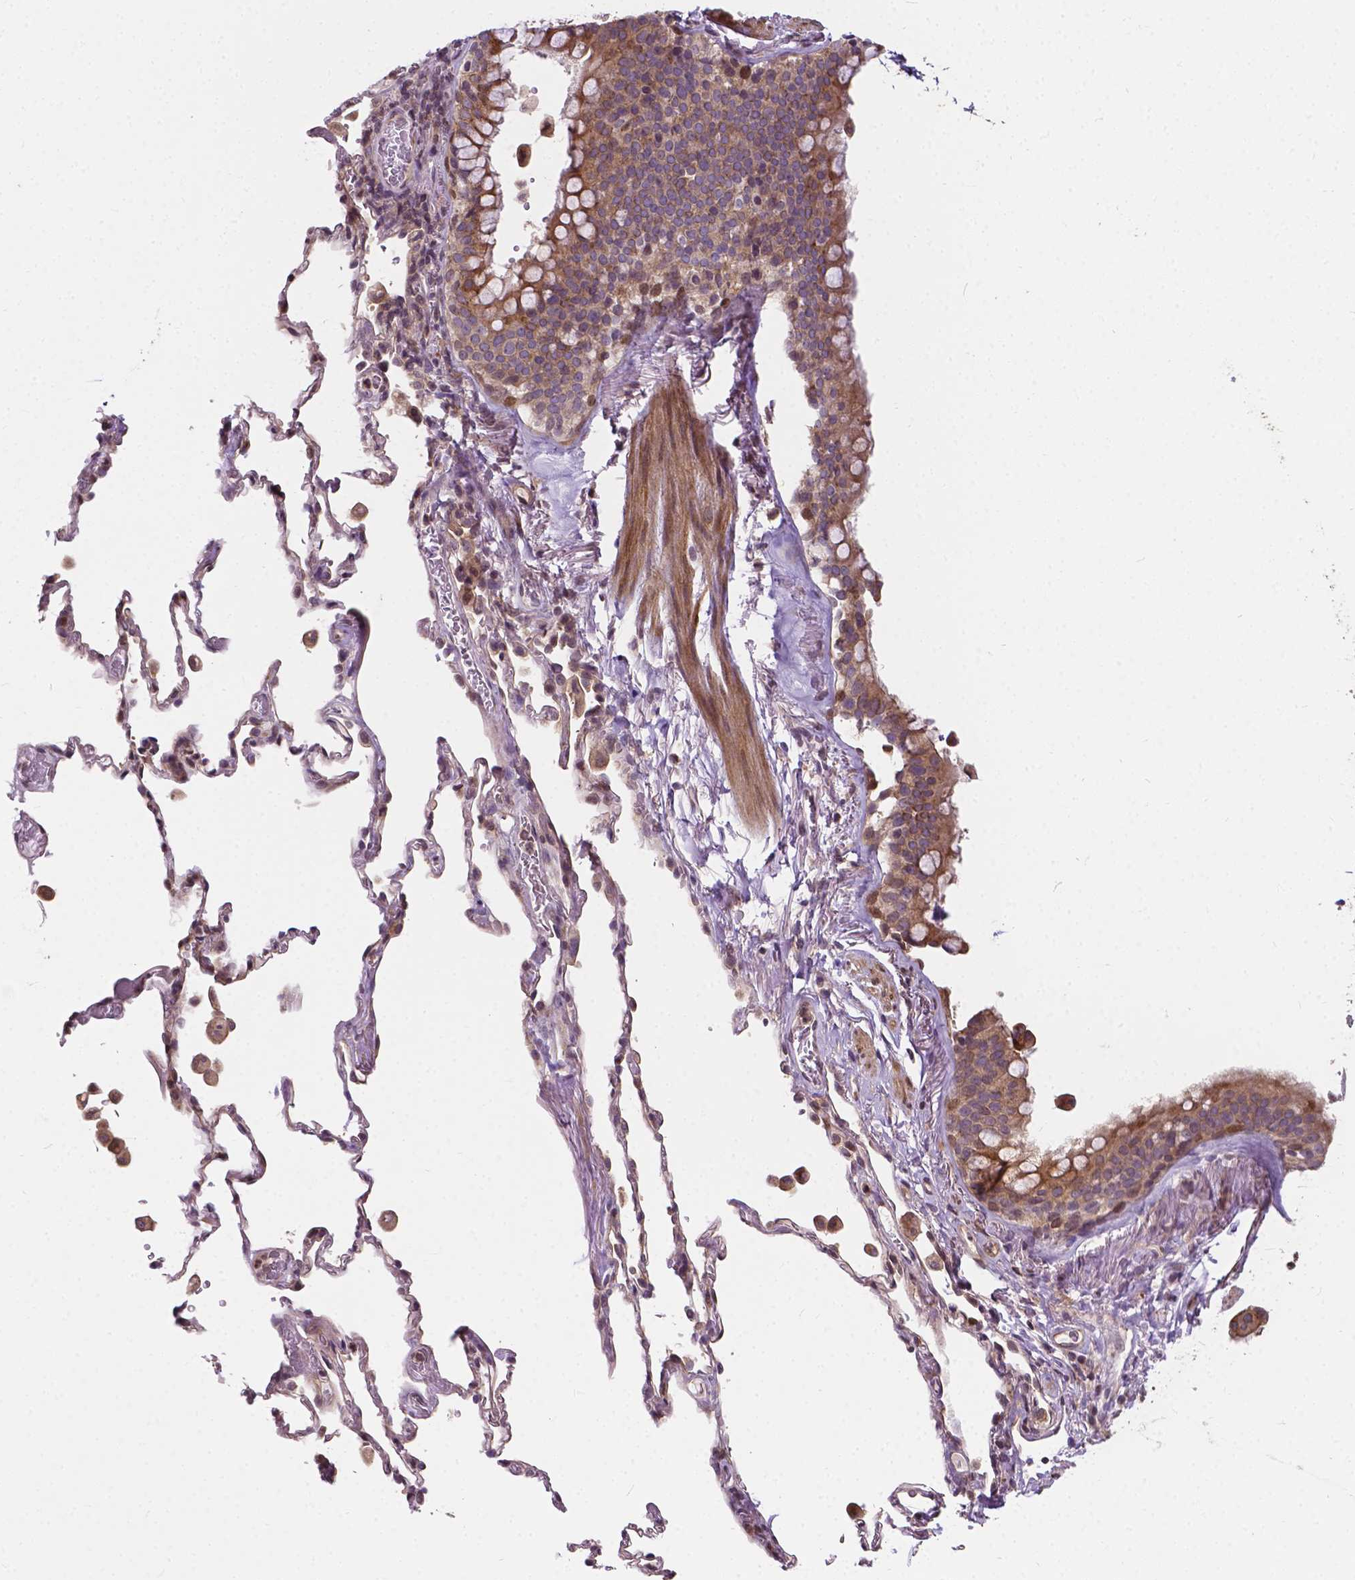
{"staining": {"intensity": "moderate", "quantity": ">75%", "location": "cytoplasmic/membranous,nuclear"}, "tissue": "bronchus", "cell_type": "Respiratory epithelial cells", "image_type": "normal", "snomed": [{"axis": "morphology", "description": "Normal tissue, NOS"}, {"axis": "topography", "description": "Bronchus"}, {"axis": "topography", "description": "Lung"}], "caption": "This is a micrograph of IHC staining of benign bronchus, which shows moderate expression in the cytoplasmic/membranous,nuclear of respiratory epithelial cells.", "gene": "INPP5E", "patient": {"sex": "male", "age": 54}}